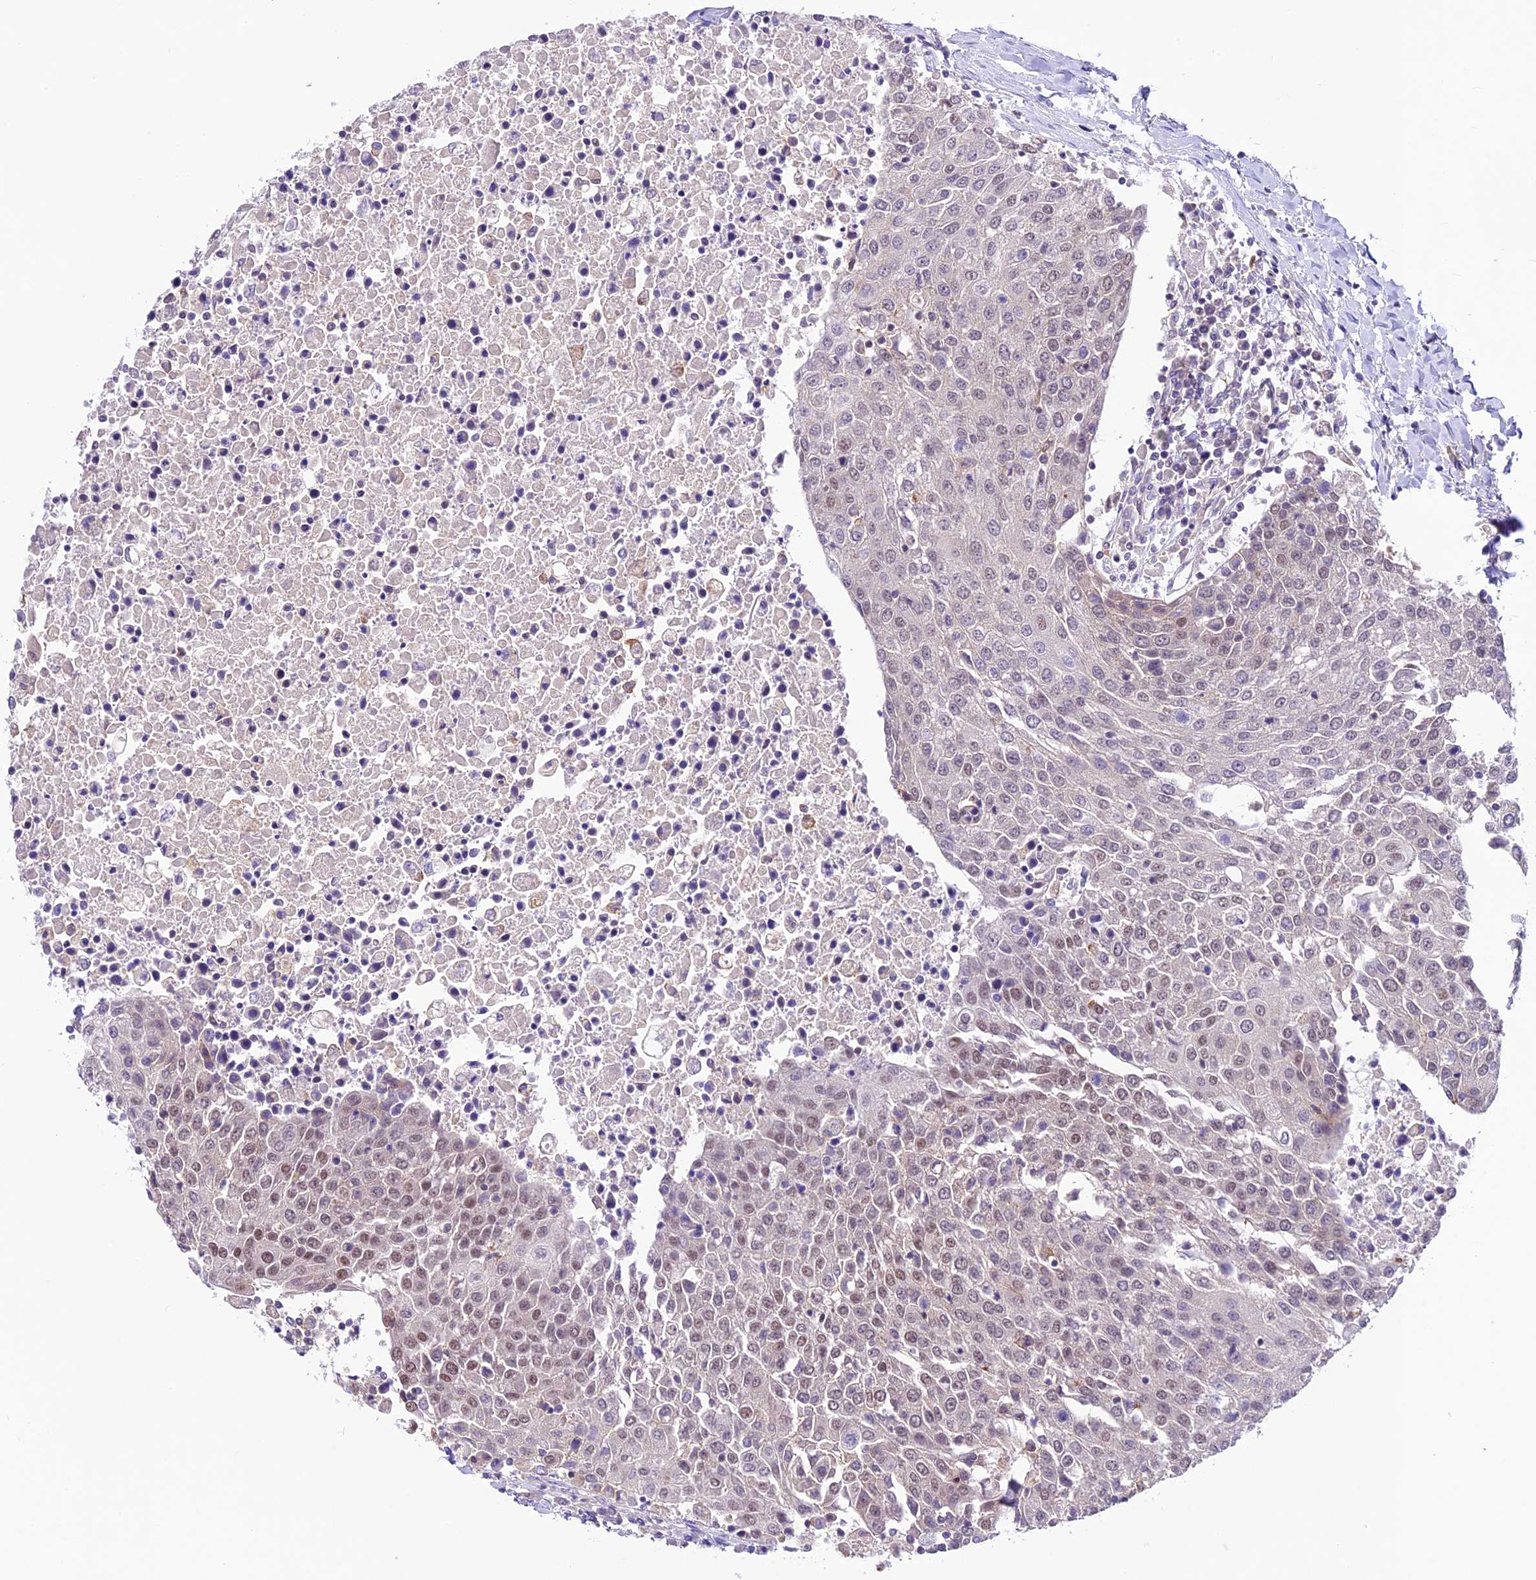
{"staining": {"intensity": "weak", "quantity": "<25%", "location": "nuclear"}, "tissue": "urothelial cancer", "cell_type": "Tumor cells", "image_type": "cancer", "snomed": [{"axis": "morphology", "description": "Urothelial carcinoma, High grade"}, {"axis": "topography", "description": "Urinary bladder"}], "caption": "Human urothelial carcinoma (high-grade) stained for a protein using immunohistochemistry displays no expression in tumor cells.", "gene": "SHKBP1", "patient": {"sex": "female", "age": 85}}